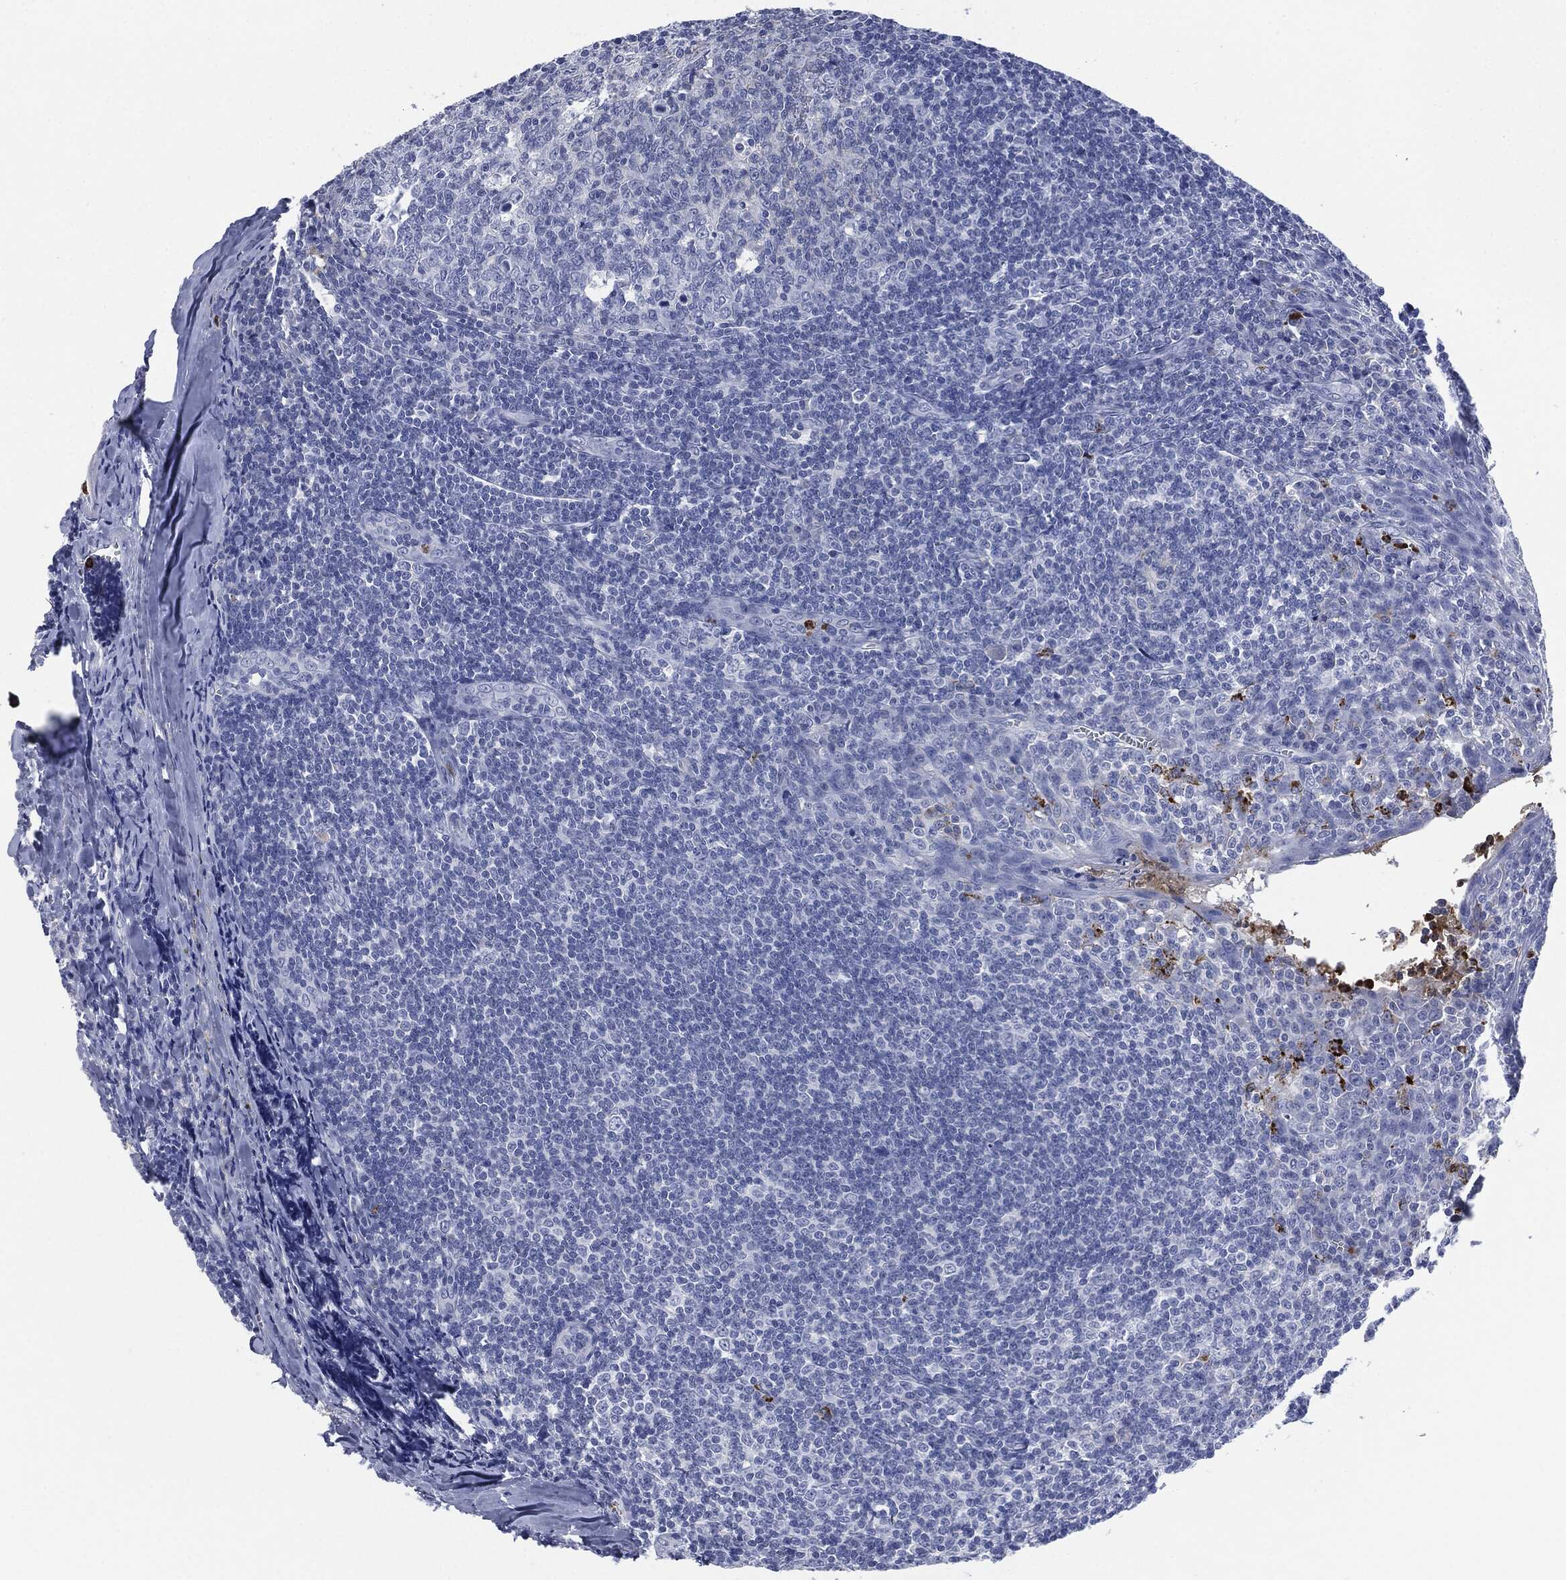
{"staining": {"intensity": "strong", "quantity": "<25%", "location": "cytoplasmic/membranous"}, "tissue": "tonsil", "cell_type": "Germinal center cells", "image_type": "normal", "snomed": [{"axis": "morphology", "description": "Normal tissue, NOS"}, {"axis": "topography", "description": "Tonsil"}], "caption": "Immunohistochemical staining of normal tonsil displays <25% levels of strong cytoplasmic/membranous protein staining in approximately <25% of germinal center cells.", "gene": "CEACAM8", "patient": {"sex": "male", "age": 20}}